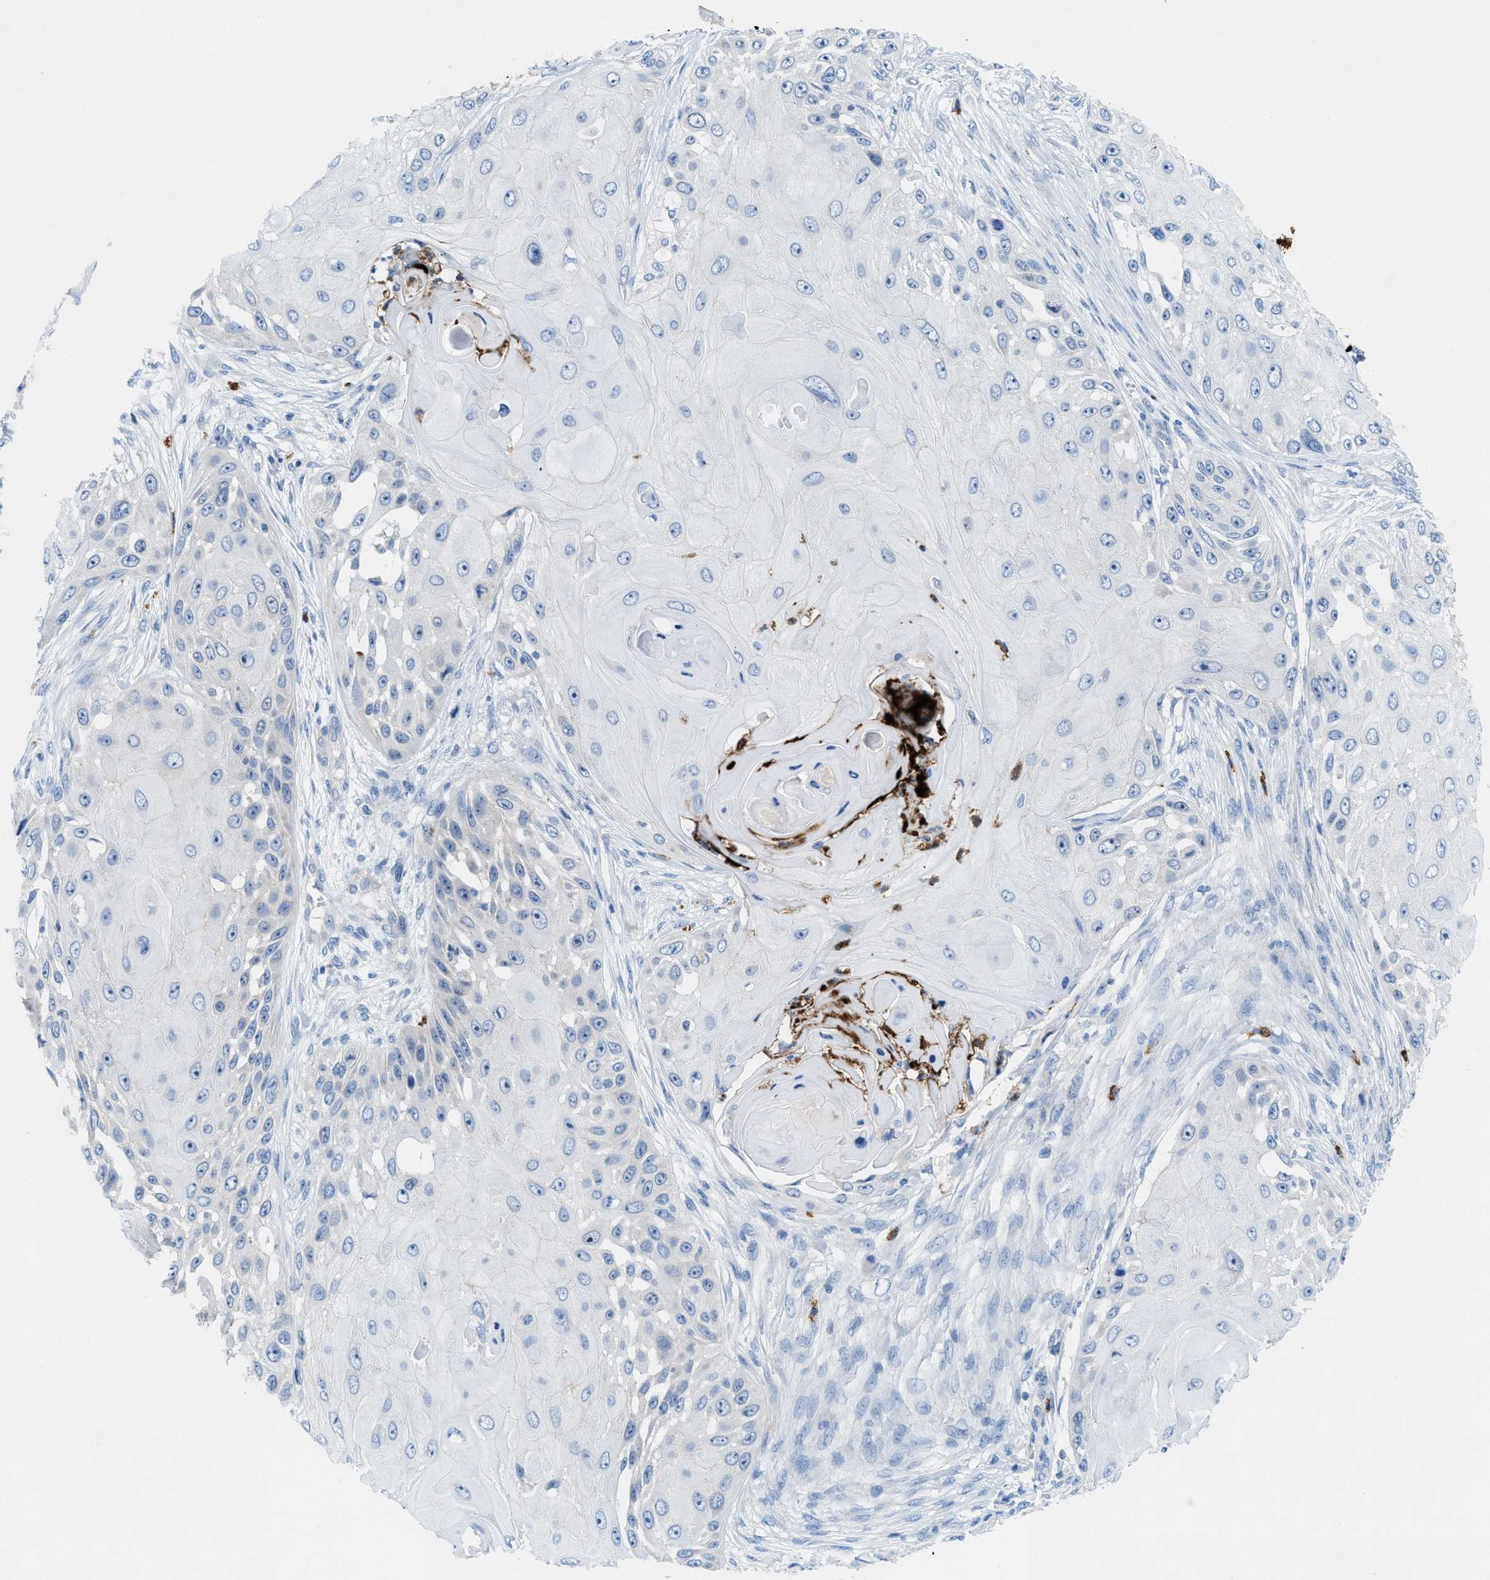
{"staining": {"intensity": "negative", "quantity": "none", "location": "none"}, "tissue": "skin cancer", "cell_type": "Tumor cells", "image_type": "cancer", "snomed": [{"axis": "morphology", "description": "Squamous cell carcinoma, NOS"}, {"axis": "topography", "description": "Skin"}], "caption": "Image shows no protein staining in tumor cells of skin cancer tissue.", "gene": "CMTM1", "patient": {"sex": "female", "age": 44}}